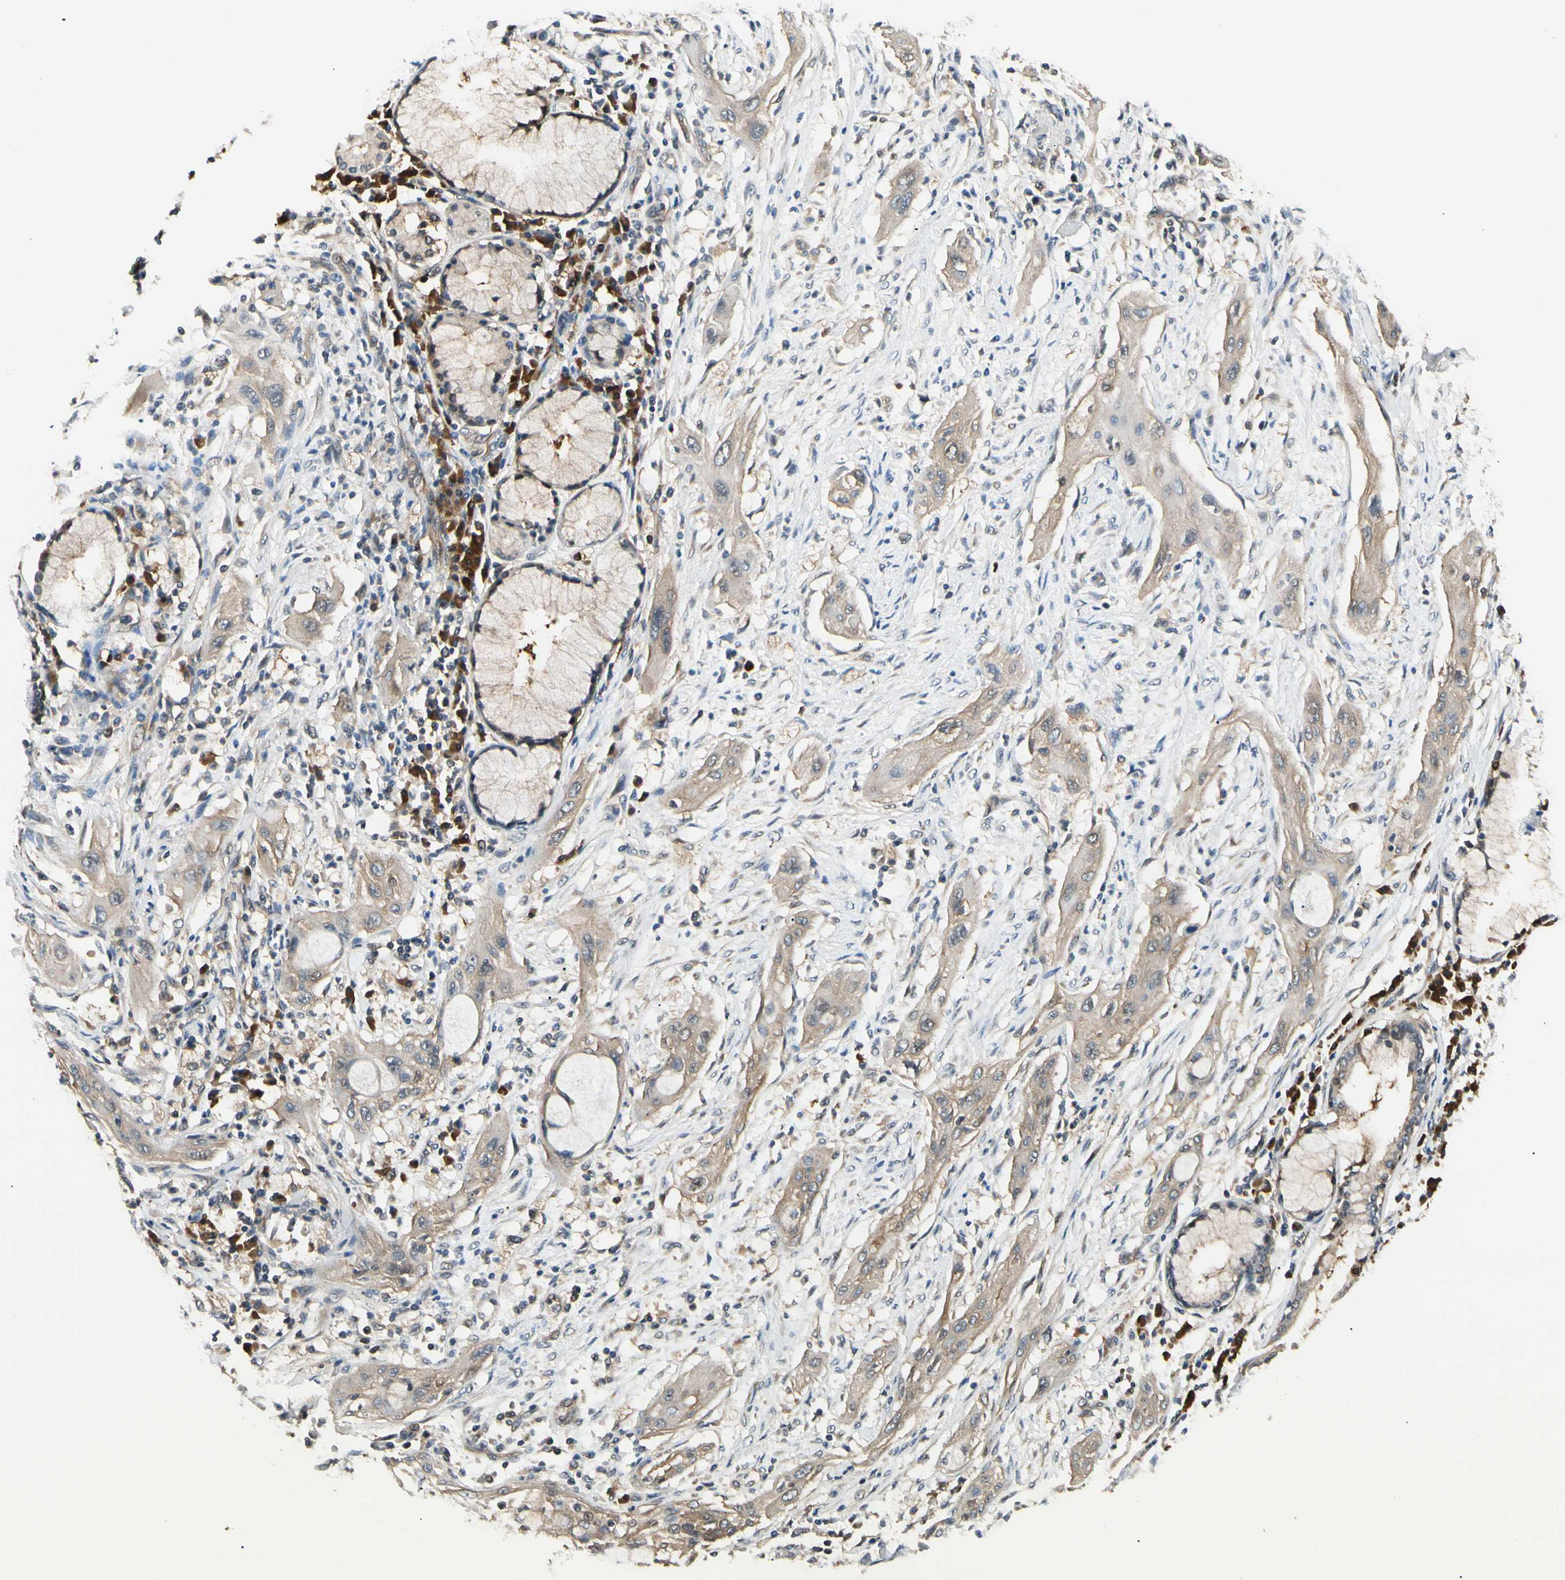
{"staining": {"intensity": "weak", "quantity": ">75%", "location": "cytoplasmic/membranous"}, "tissue": "lung cancer", "cell_type": "Tumor cells", "image_type": "cancer", "snomed": [{"axis": "morphology", "description": "Squamous cell carcinoma, NOS"}, {"axis": "topography", "description": "Lung"}], "caption": "Protein staining of squamous cell carcinoma (lung) tissue reveals weak cytoplasmic/membranous staining in approximately >75% of tumor cells. The staining is performed using DAB (3,3'-diaminobenzidine) brown chromogen to label protein expression. The nuclei are counter-stained blue using hematoxylin.", "gene": "NME1-NME2", "patient": {"sex": "female", "age": 47}}